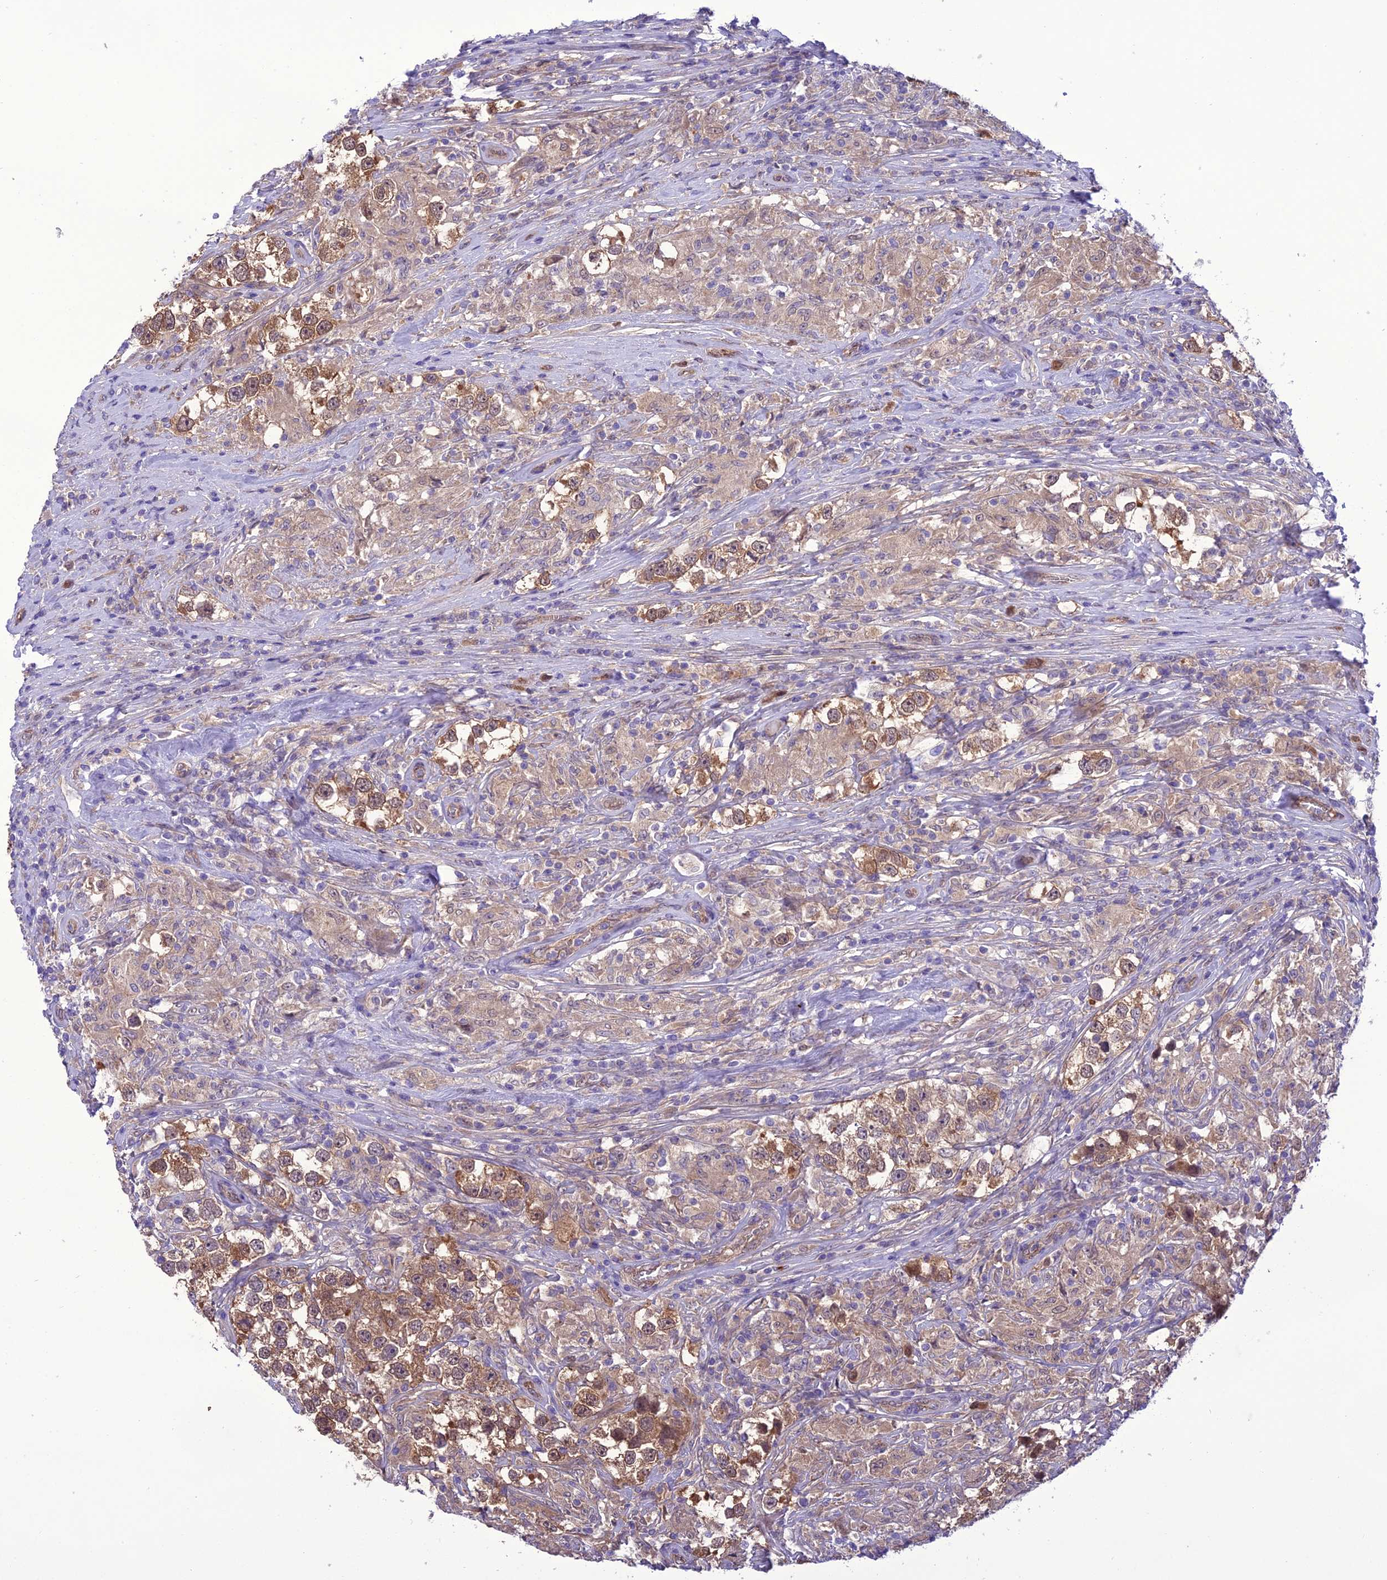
{"staining": {"intensity": "moderate", "quantity": ">75%", "location": "cytoplasmic/membranous"}, "tissue": "testis cancer", "cell_type": "Tumor cells", "image_type": "cancer", "snomed": [{"axis": "morphology", "description": "Seminoma, NOS"}, {"axis": "topography", "description": "Testis"}], "caption": "This photomicrograph displays immunohistochemistry staining of testis cancer (seminoma), with medium moderate cytoplasmic/membranous expression in approximately >75% of tumor cells.", "gene": "BORCS6", "patient": {"sex": "male", "age": 46}}